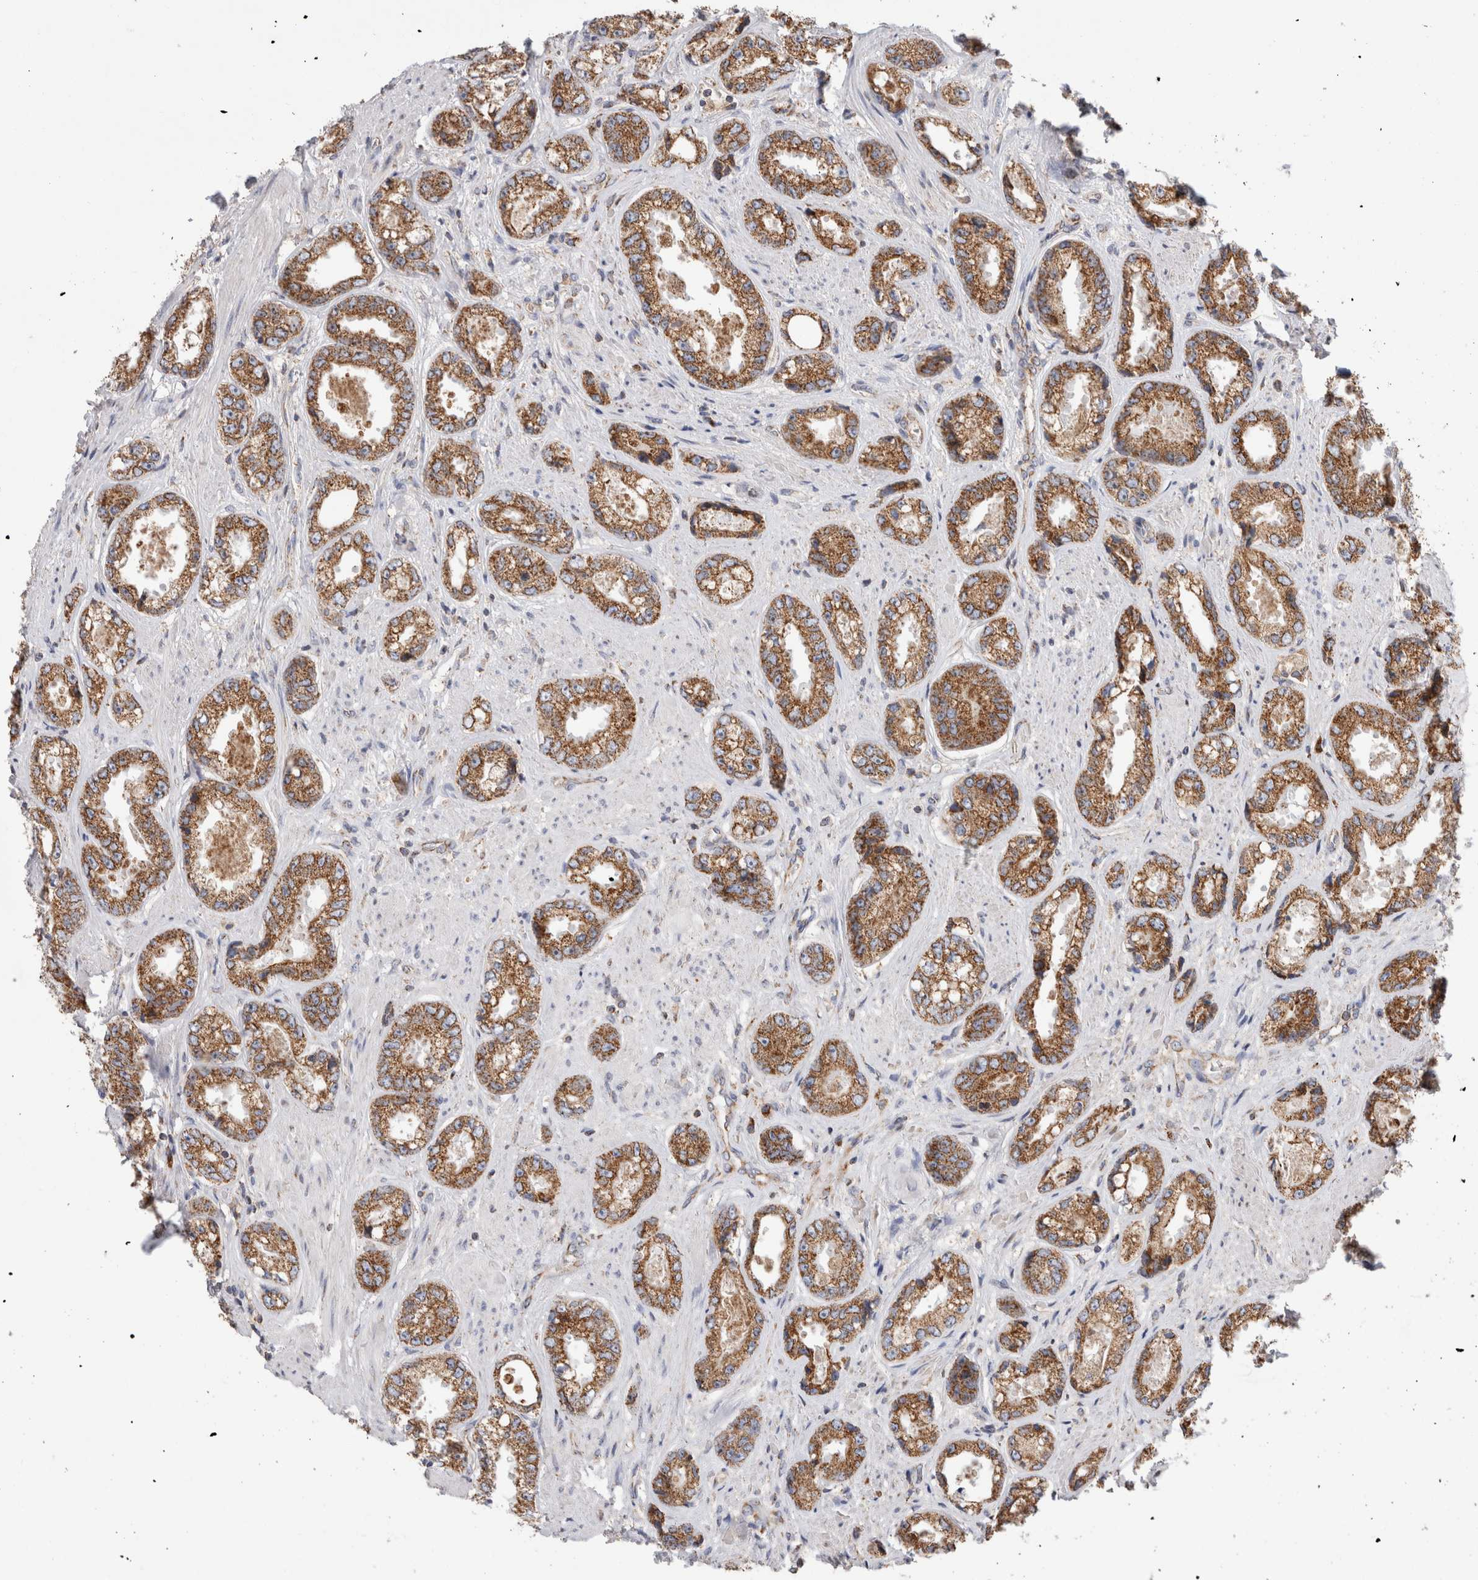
{"staining": {"intensity": "moderate", "quantity": ">75%", "location": "cytoplasmic/membranous"}, "tissue": "prostate cancer", "cell_type": "Tumor cells", "image_type": "cancer", "snomed": [{"axis": "morphology", "description": "Adenocarcinoma, High grade"}, {"axis": "topography", "description": "Prostate"}], "caption": "Prostate high-grade adenocarcinoma stained for a protein (brown) exhibits moderate cytoplasmic/membranous positive expression in approximately >75% of tumor cells.", "gene": "IARS2", "patient": {"sex": "male", "age": 61}}